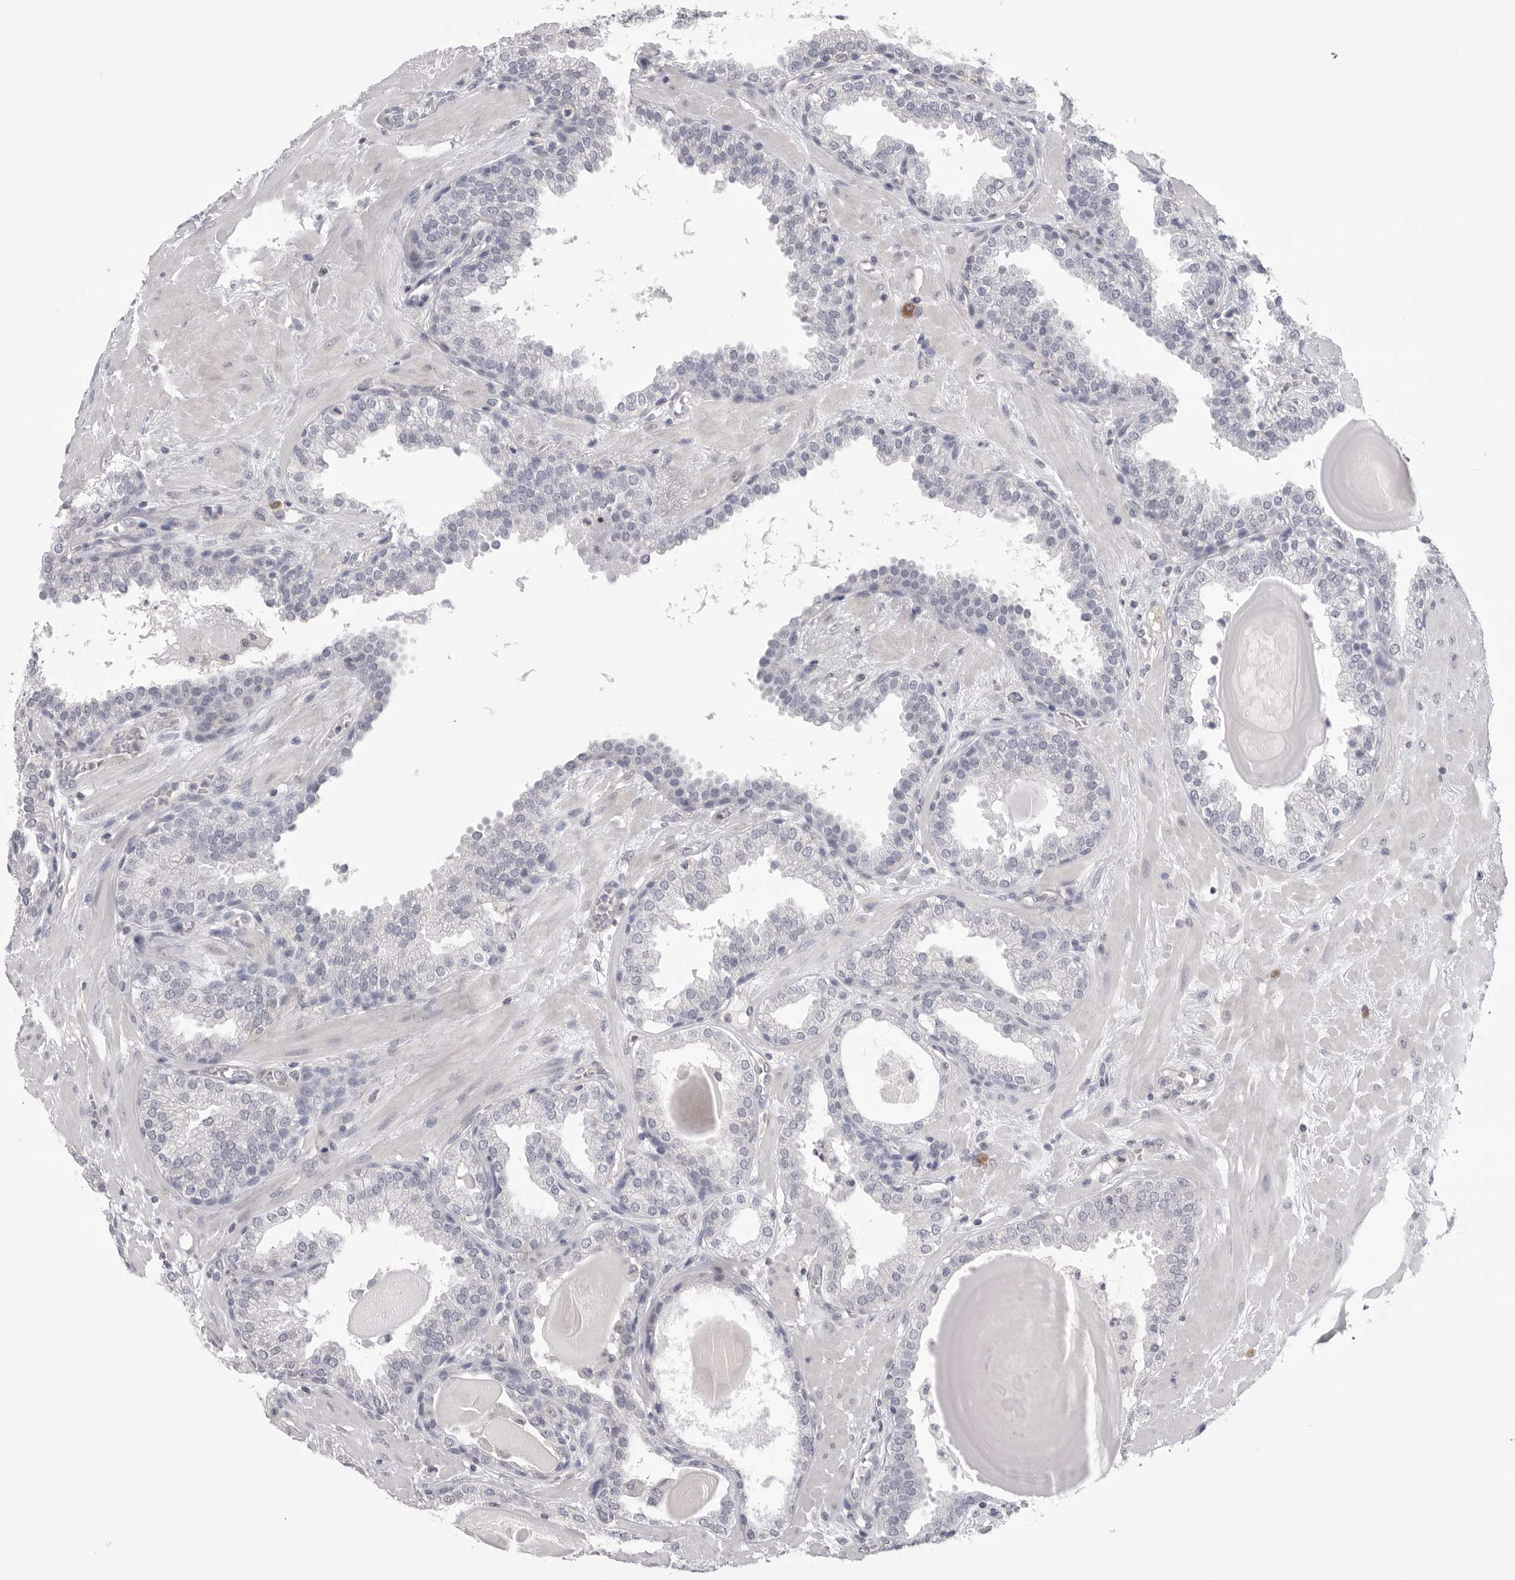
{"staining": {"intensity": "negative", "quantity": "none", "location": "none"}, "tissue": "prostate", "cell_type": "Glandular cells", "image_type": "normal", "snomed": [{"axis": "morphology", "description": "Normal tissue, NOS"}, {"axis": "topography", "description": "Prostate"}], "caption": "Micrograph shows no significant protein staining in glandular cells of unremarkable prostate. Brightfield microscopy of IHC stained with DAB (brown) and hematoxylin (blue), captured at high magnification.", "gene": "DLGAP3", "patient": {"sex": "male", "age": 51}}